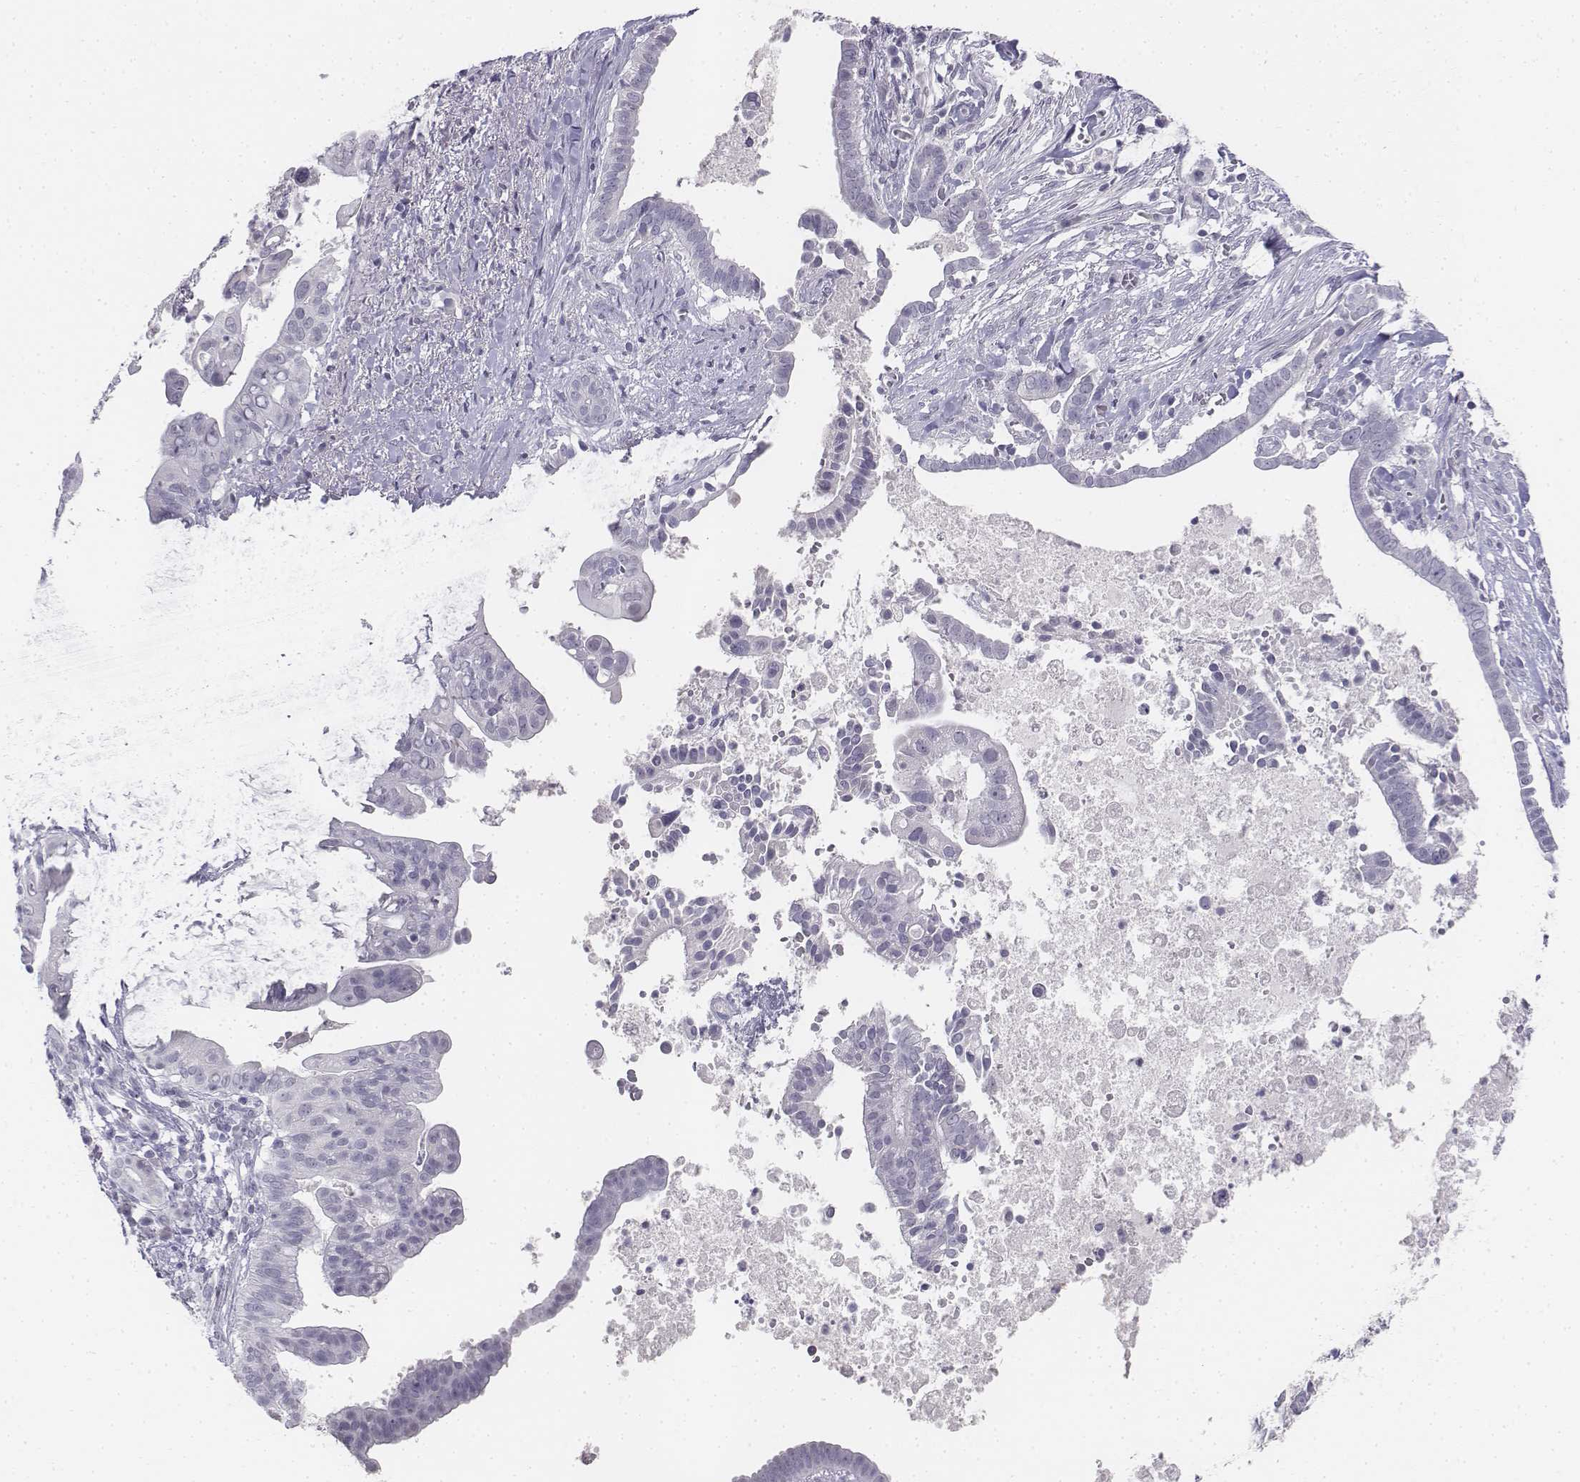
{"staining": {"intensity": "negative", "quantity": "none", "location": "none"}, "tissue": "pancreatic cancer", "cell_type": "Tumor cells", "image_type": "cancer", "snomed": [{"axis": "morphology", "description": "Adenocarcinoma, NOS"}, {"axis": "topography", "description": "Pancreas"}], "caption": "The histopathology image demonstrates no significant expression in tumor cells of adenocarcinoma (pancreatic). Nuclei are stained in blue.", "gene": "TH", "patient": {"sex": "male", "age": 61}}